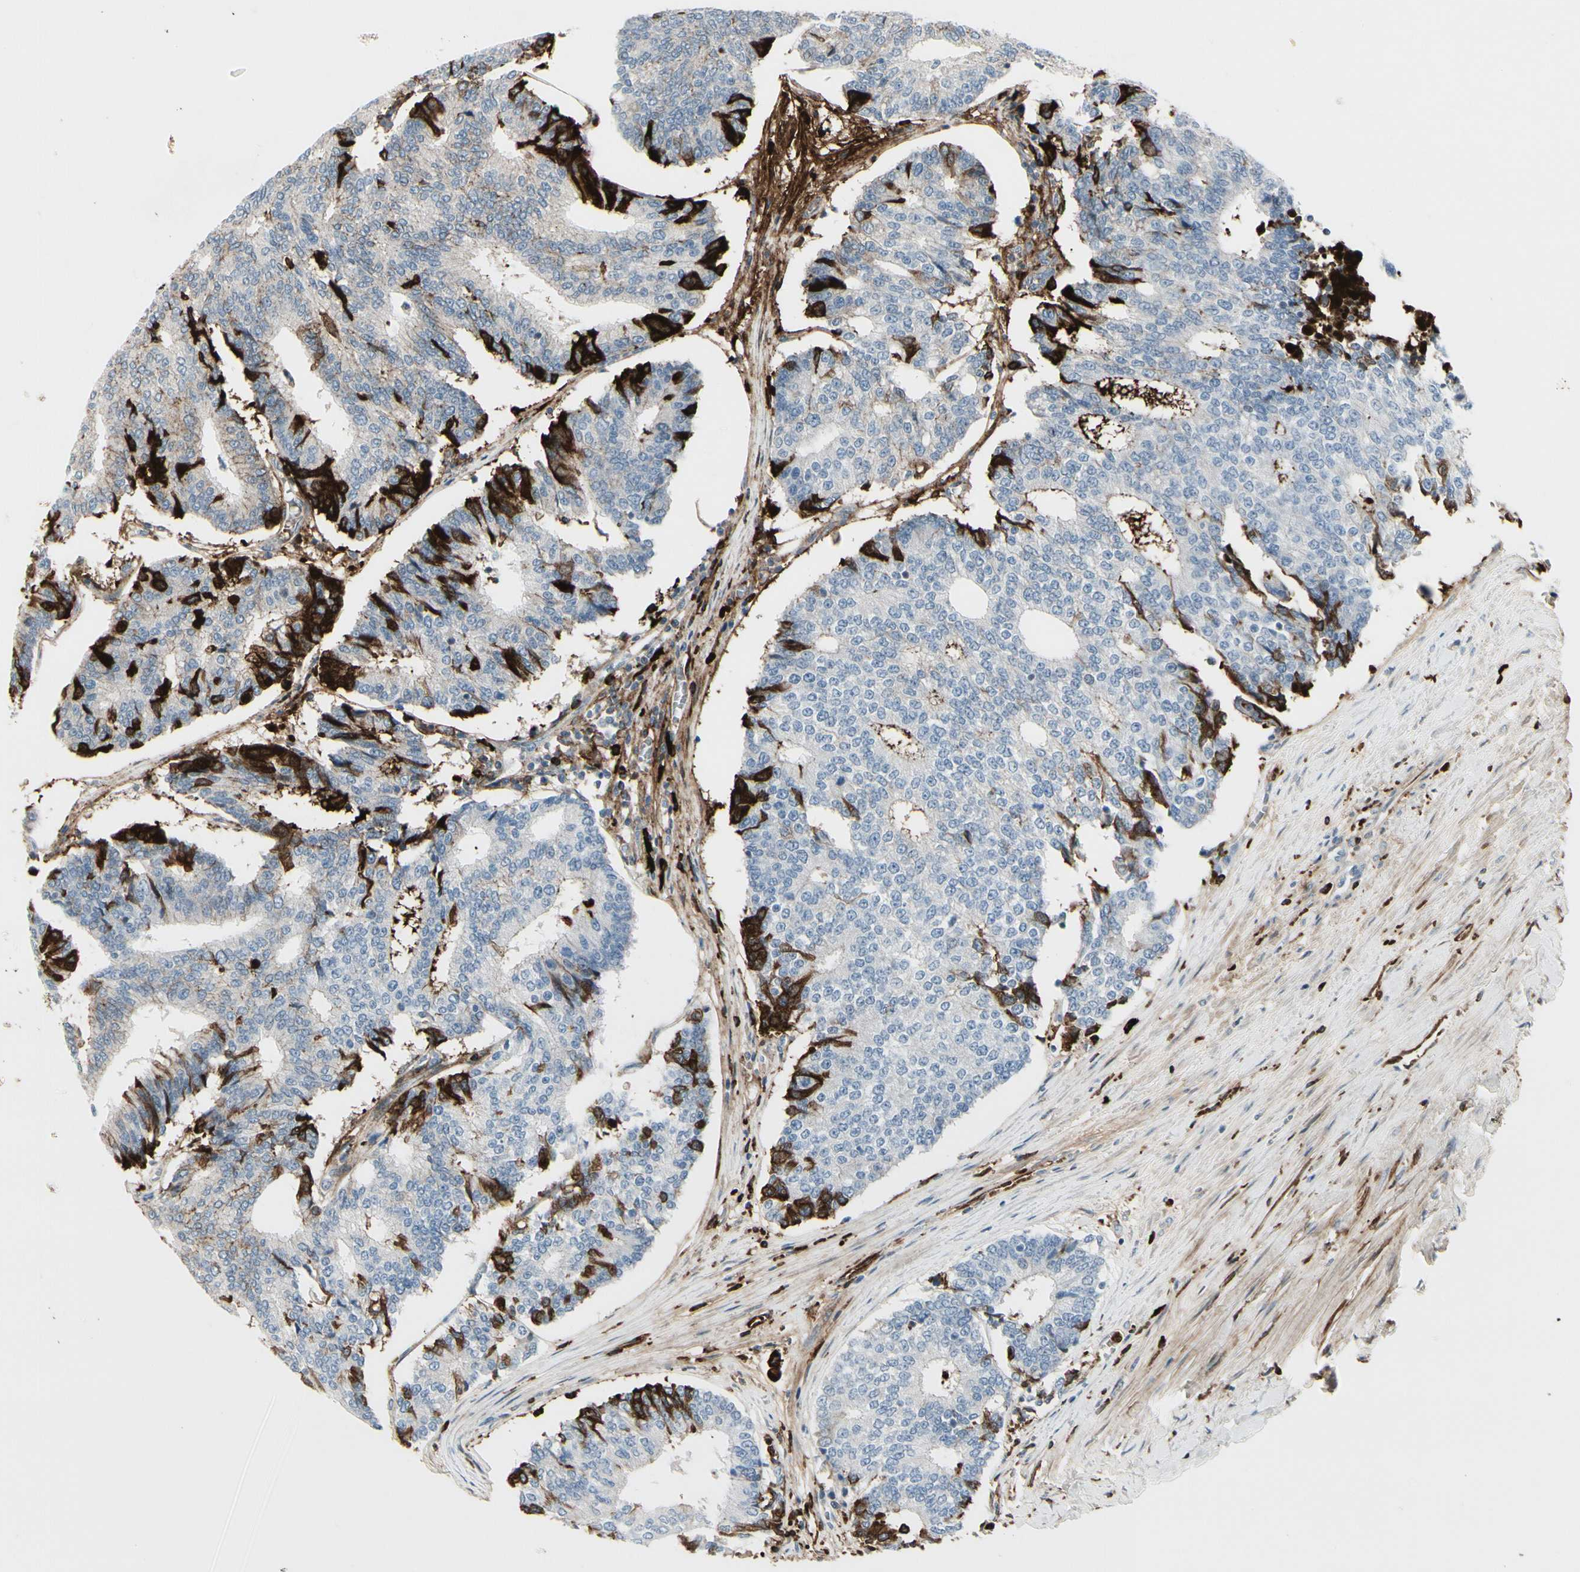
{"staining": {"intensity": "strong", "quantity": "<25%", "location": "cytoplasmic/membranous"}, "tissue": "prostate cancer", "cell_type": "Tumor cells", "image_type": "cancer", "snomed": [{"axis": "morphology", "description": "Adenocarcinoma, High grade"}, {"axis": "topography", "description": "Prostate"}], "caption": "IHC of prostate cancer (adenocarcinoma (high-grade)) displays medium levels of strong cytoplasmic/membranous staining in about <25% of tumor cells.", "gene": "IGHG1", "patient": {"sex": "male", "age": 55}}